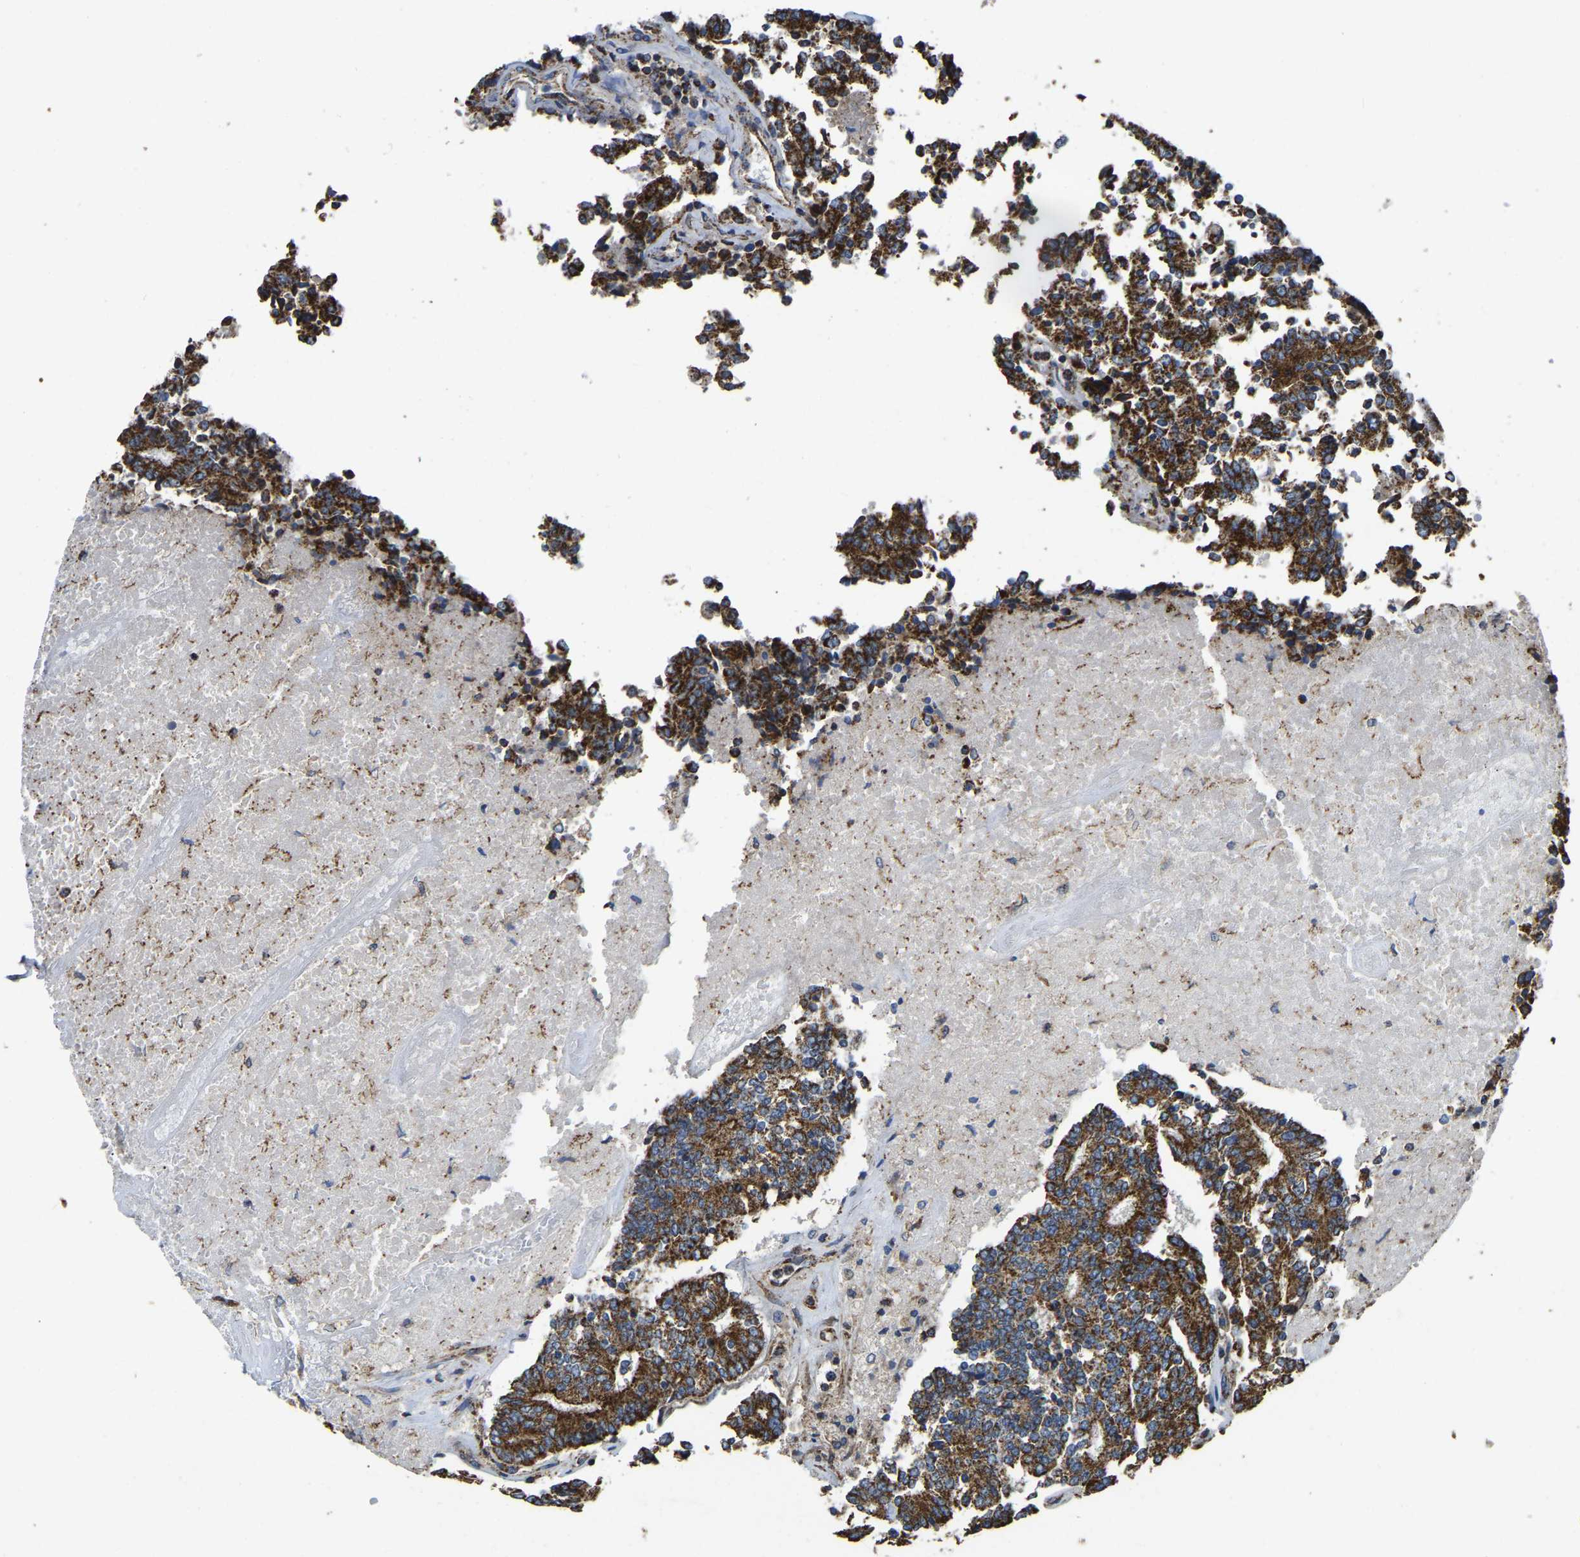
{"staining": {"intensity": "strong", "quantity": ">75%", "location": "cytoplasmic/membranous"}, "tissue": "prostate cancer", "cell_type": "Tumor cells", "image_type": "cancer", "snomed": [{"axis": "morphology", "description": "Normal tissue, NOS"}, {"axis": "morphology", "description": "Adenocarcinoma, High grade"}, {"axis": "topography", "description": "Prostate"}, {"axis": "topography", "description": "Seminal veicle"}], "caption": "DAB immunohistochemical staining of human prostate high-grade adenocarcinoma exhibits strong cytoplasmic/membranous protein expression in about >75% of tumor cells.", "gene": "ETFA", "patient": {"sex": "male", "age": 55}}